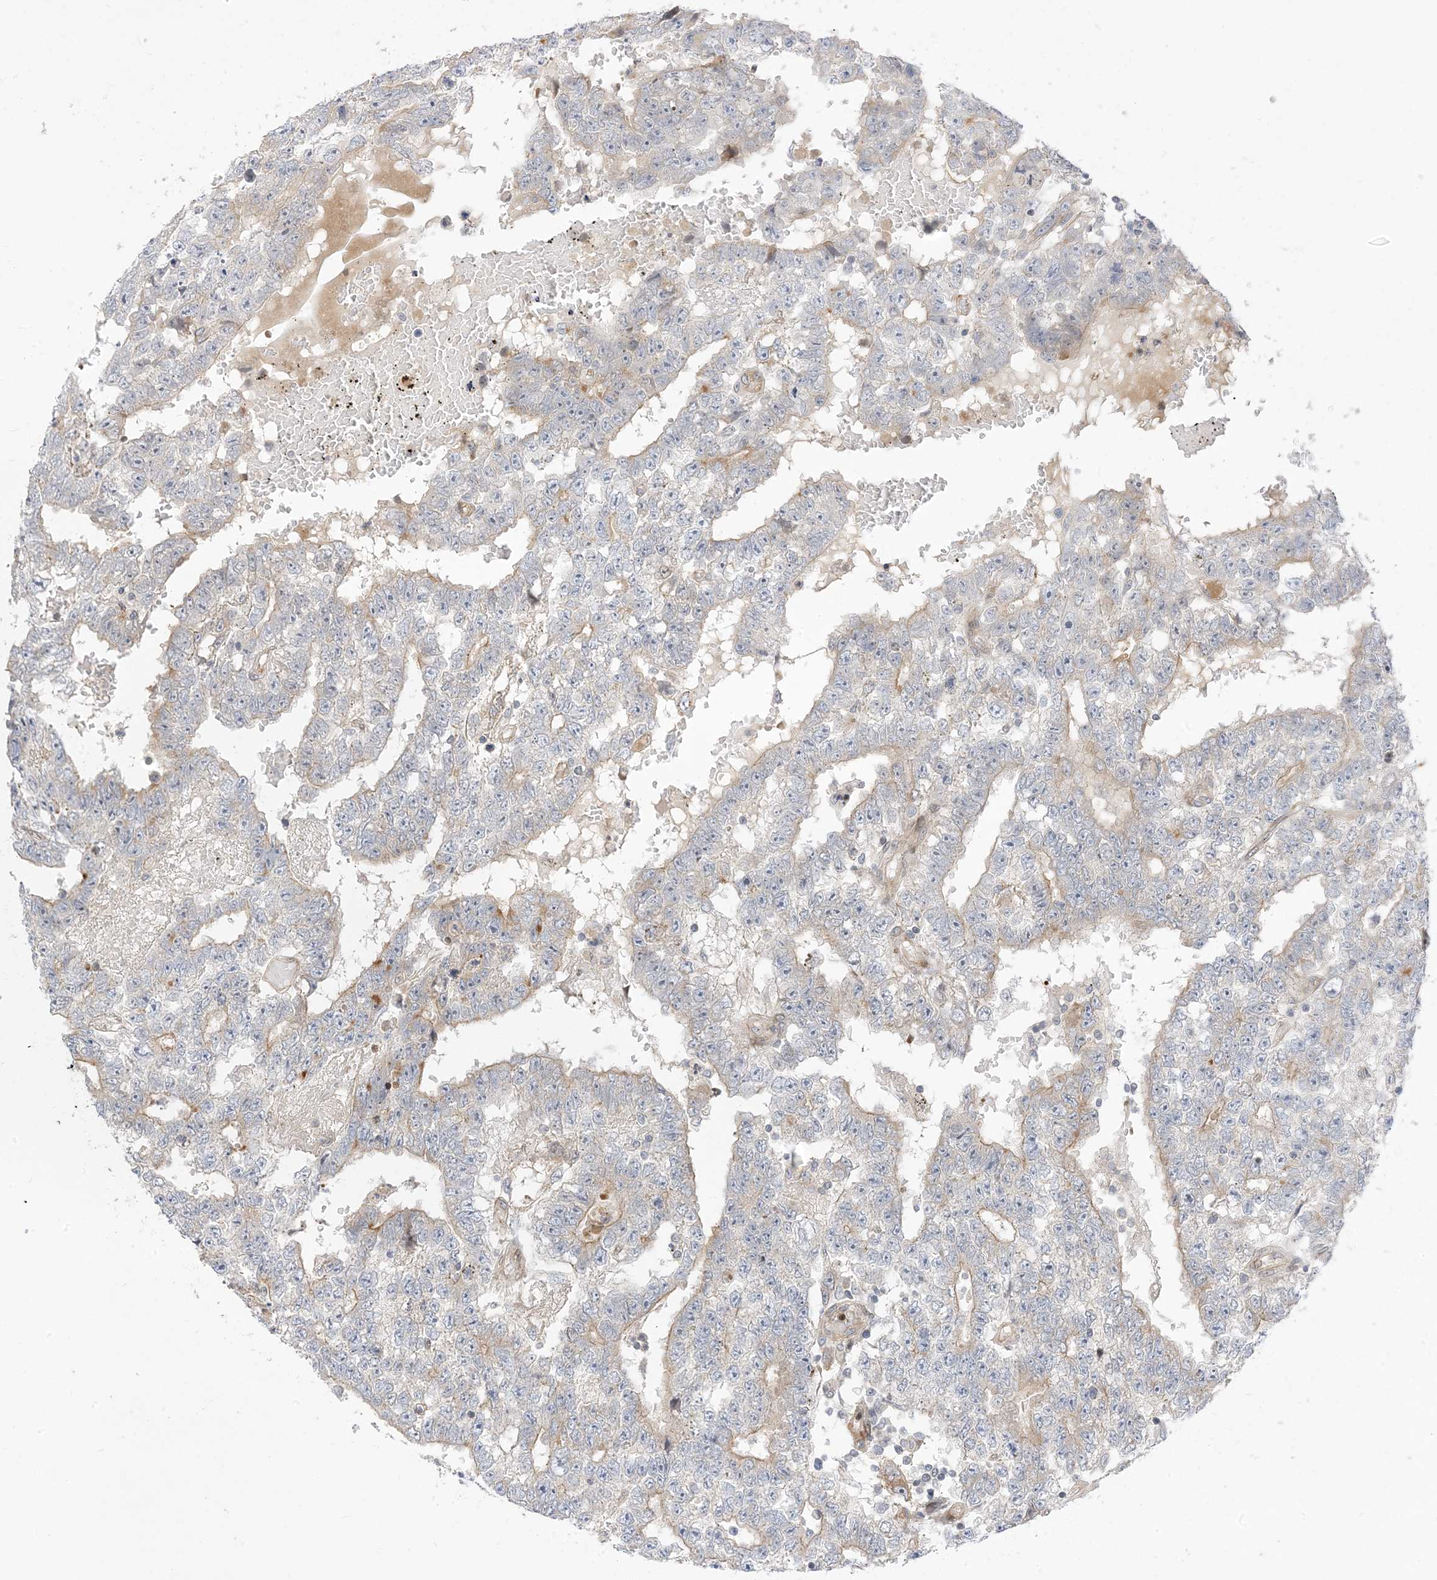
{"staining": {"intensity": "weak", "quantity": "<25%", "location": "cytoplasmic/membranous"}, "tissue": "testis cancer", "cell_type": "Tumor cells", "image_type": "cancer", "snomed": [{"axis": "morphology", "description": "Carcinoma, Embryonal, NOS"}, {"axis": "topography", "description": "Testis"}], "caption": "Immunohistochemistry (IHC) histopathology image of embryonal carcinoma (testis) stained for a protein (brown), which demonstrates no expression in tumor cells. (DAB immunohistochemistry (IHC) visualized using brightfield microscopy, high magnification).", "gene": "TYSND1", "patient": {"sex": "male", "age": 25}}